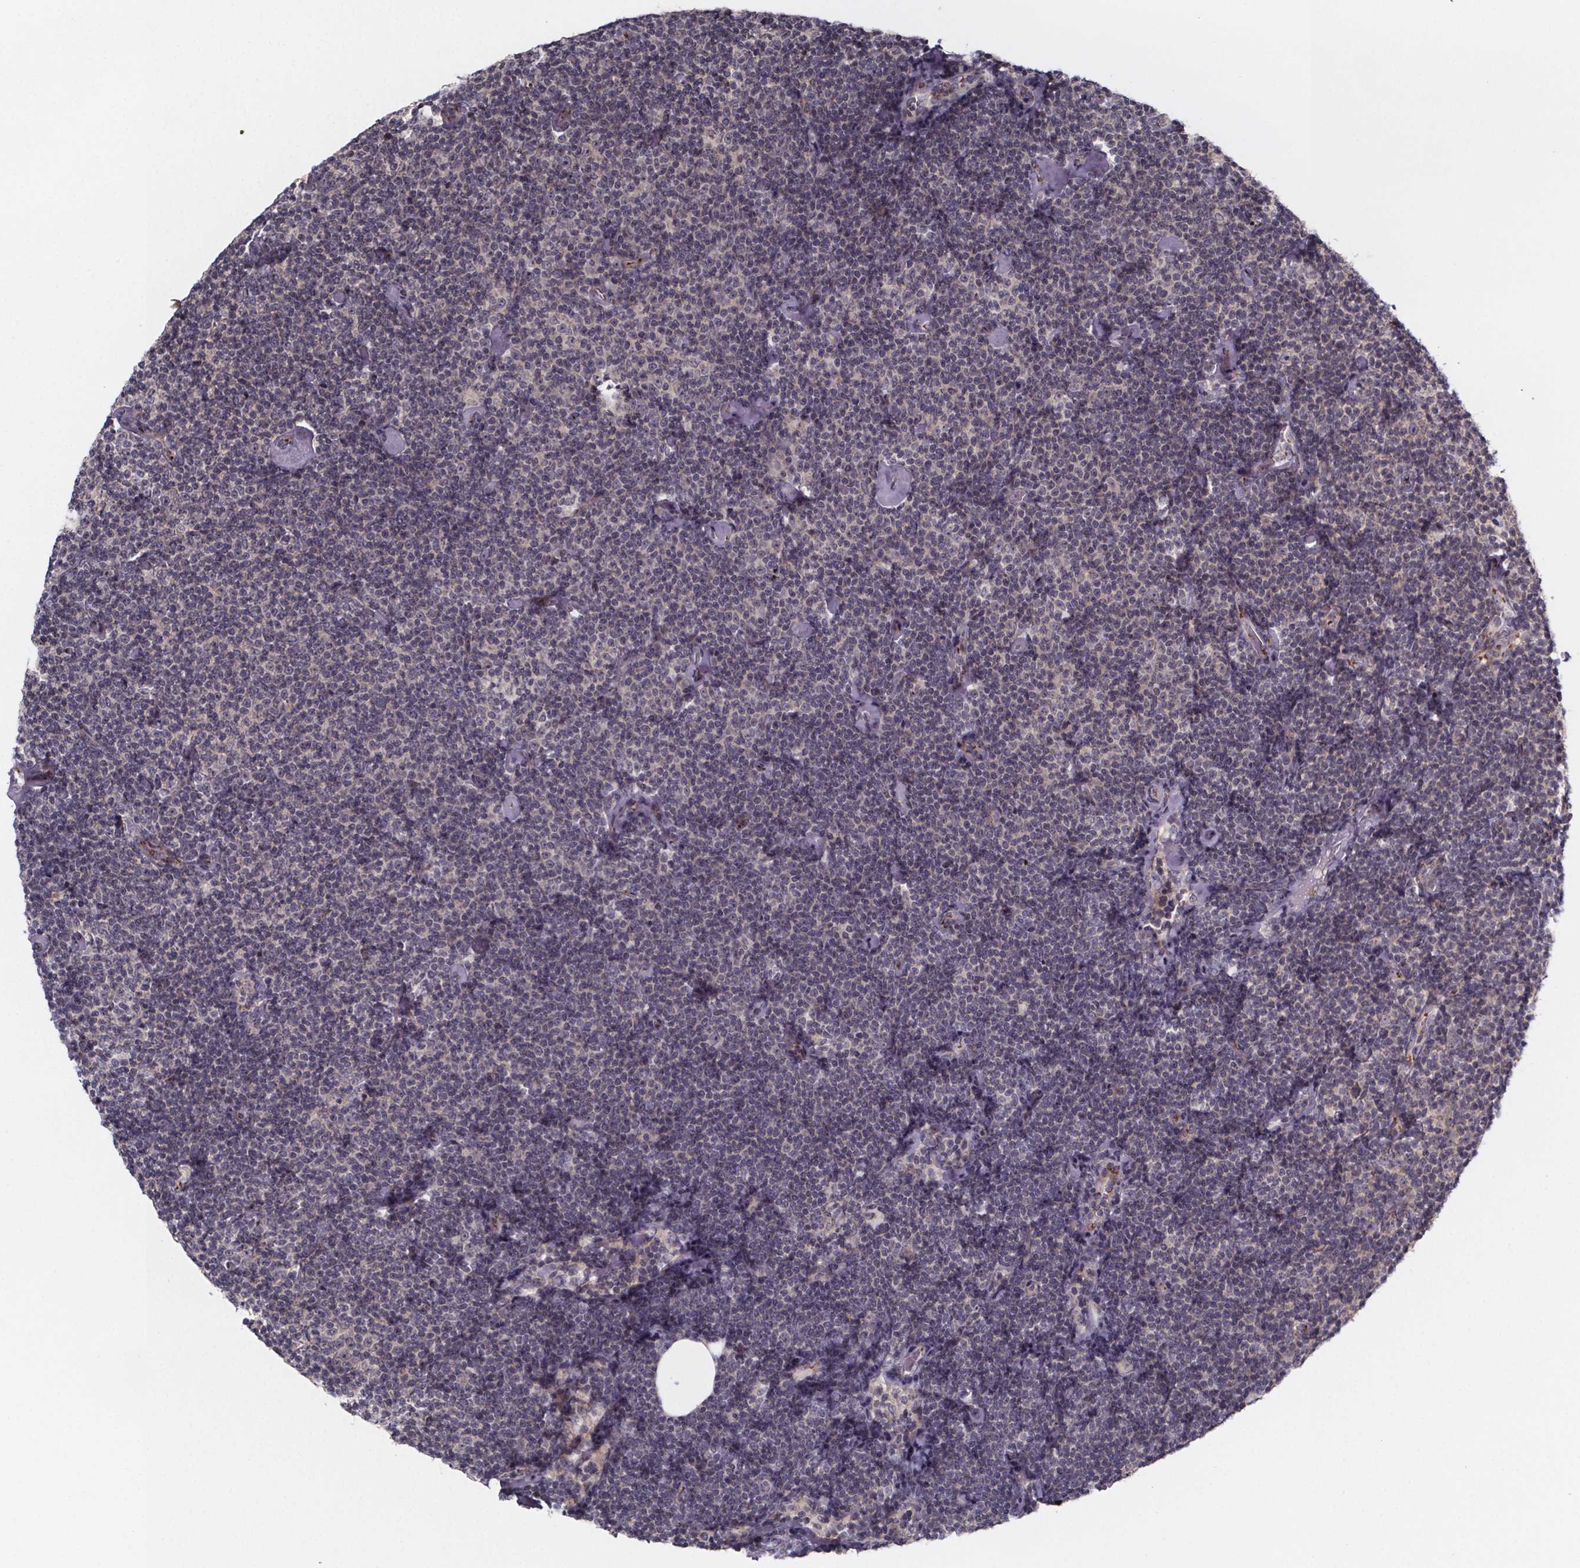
{"staining": {"intensity": "negative", "quantity": "none", "location": "none"}, "tissue": "lymphoma", "cell_type": "Tumor cells", "image_type": "cancer", "snomed": [{"axis": "morphology", "description": "Malignant lymphoma, non-Hodgkin's type, Low grade"}, {"axis": "topography", "description": "Lymph node"}], "caption": "Histopathology image shows no protein staining in tumor cells of low-grade malignant lymphoma, non-Hodgkin's type tissue.", "gene": "NDST1", "patient": {"sex": "male", "age": 81}}